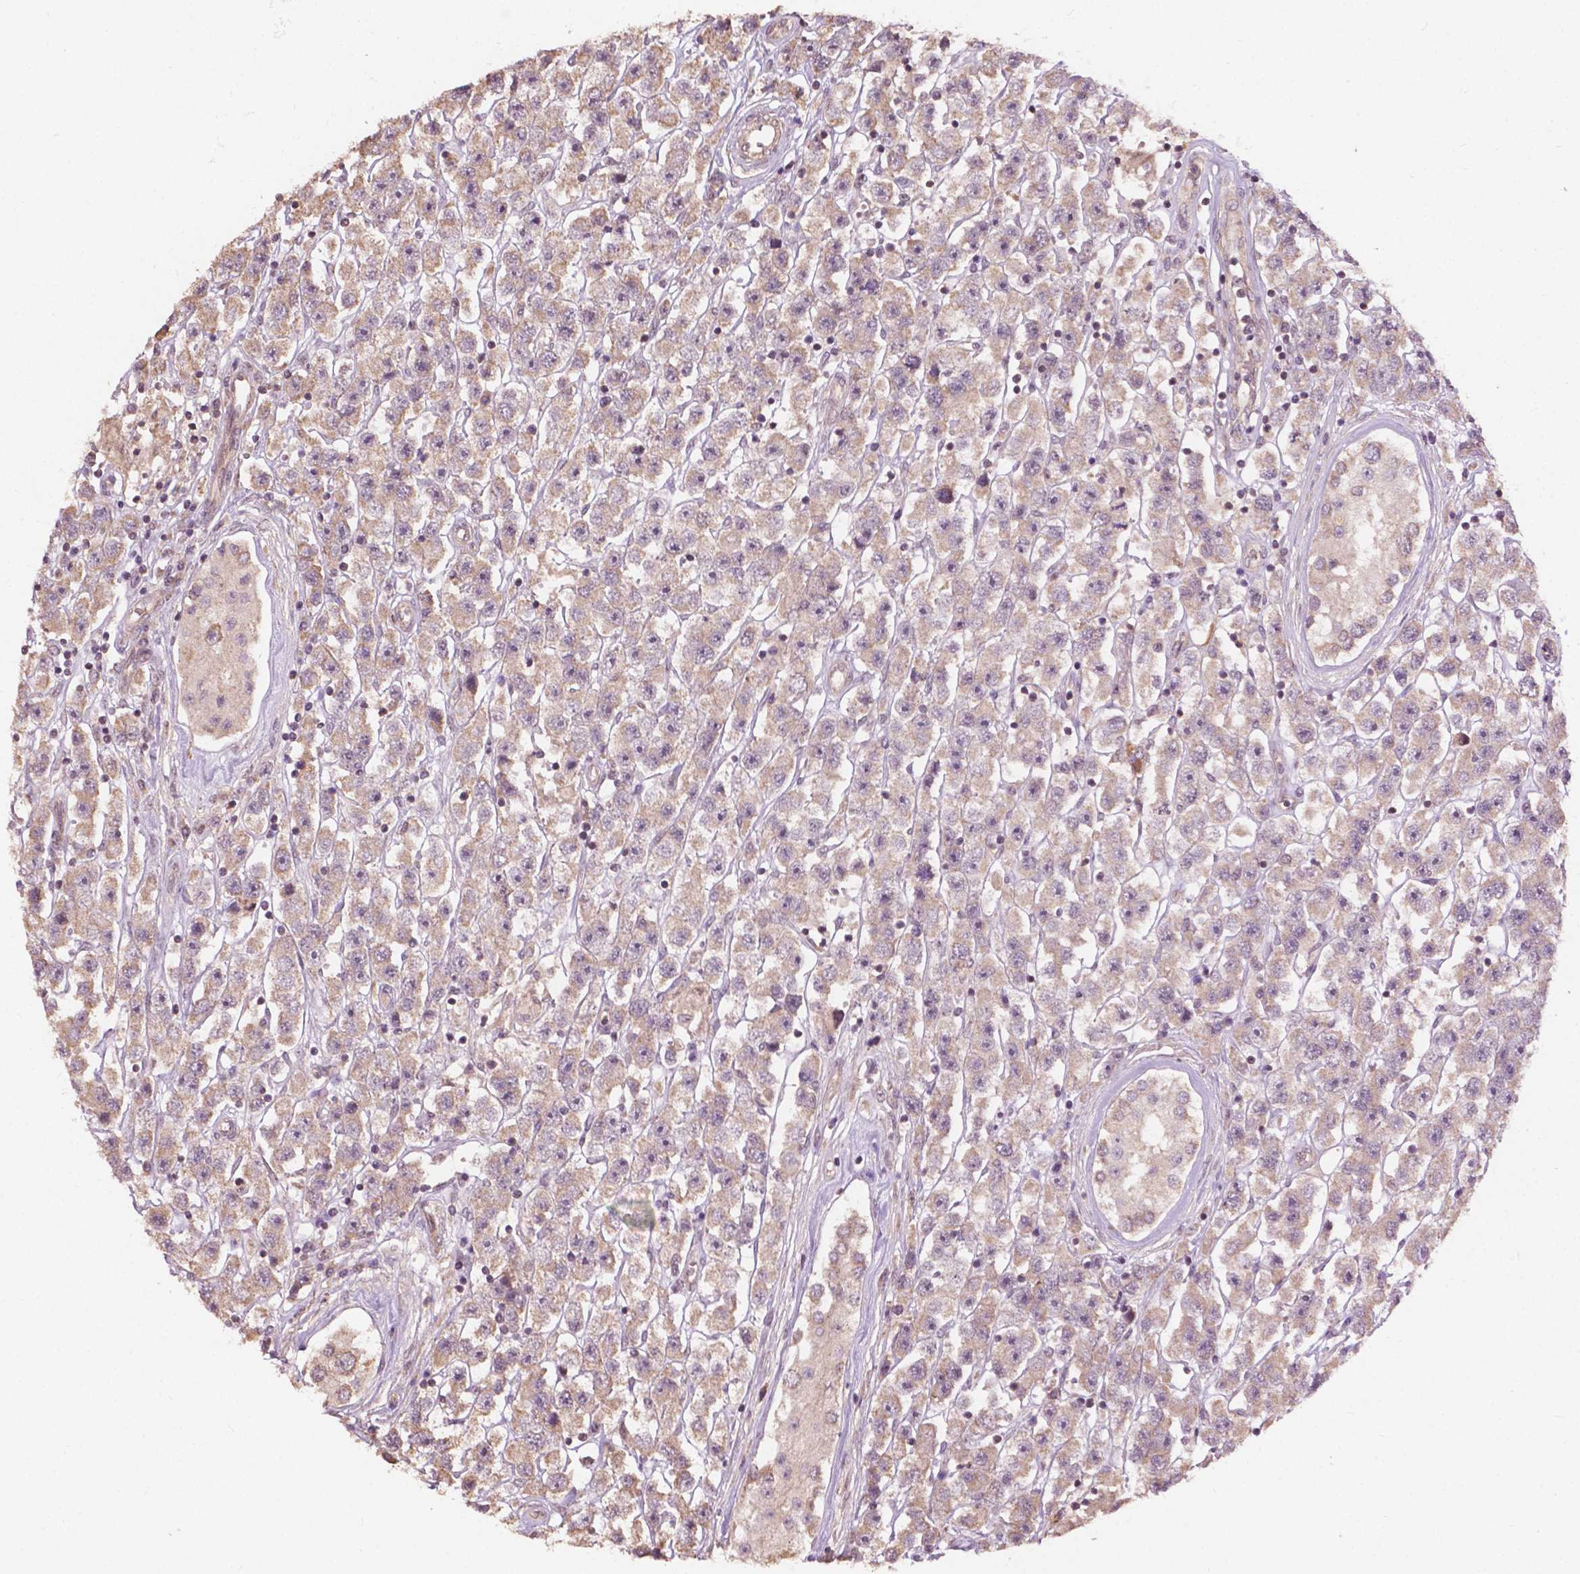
{"staining": {"intensity": "weak", "quantity": ">75%", "location": "cytoplasmic/membranous"}, "tissue": "testis cancer", "cell_type": "Tumor cells", "image_type": "cancer", "snomed": [{"axis": "morphology", "description": "Seminoma, NOS"}, {"axis": "topography", "description": "Testis"}], "caption": "The image reveals immunohistochemical staining of testis cancer (seminoma). There is weak cytoplasmic/membranous positivity is present in approximately >75% of tumor cells.", "gene": "CDC42BPA", "patient": {"sex": "male", "age": 45}}